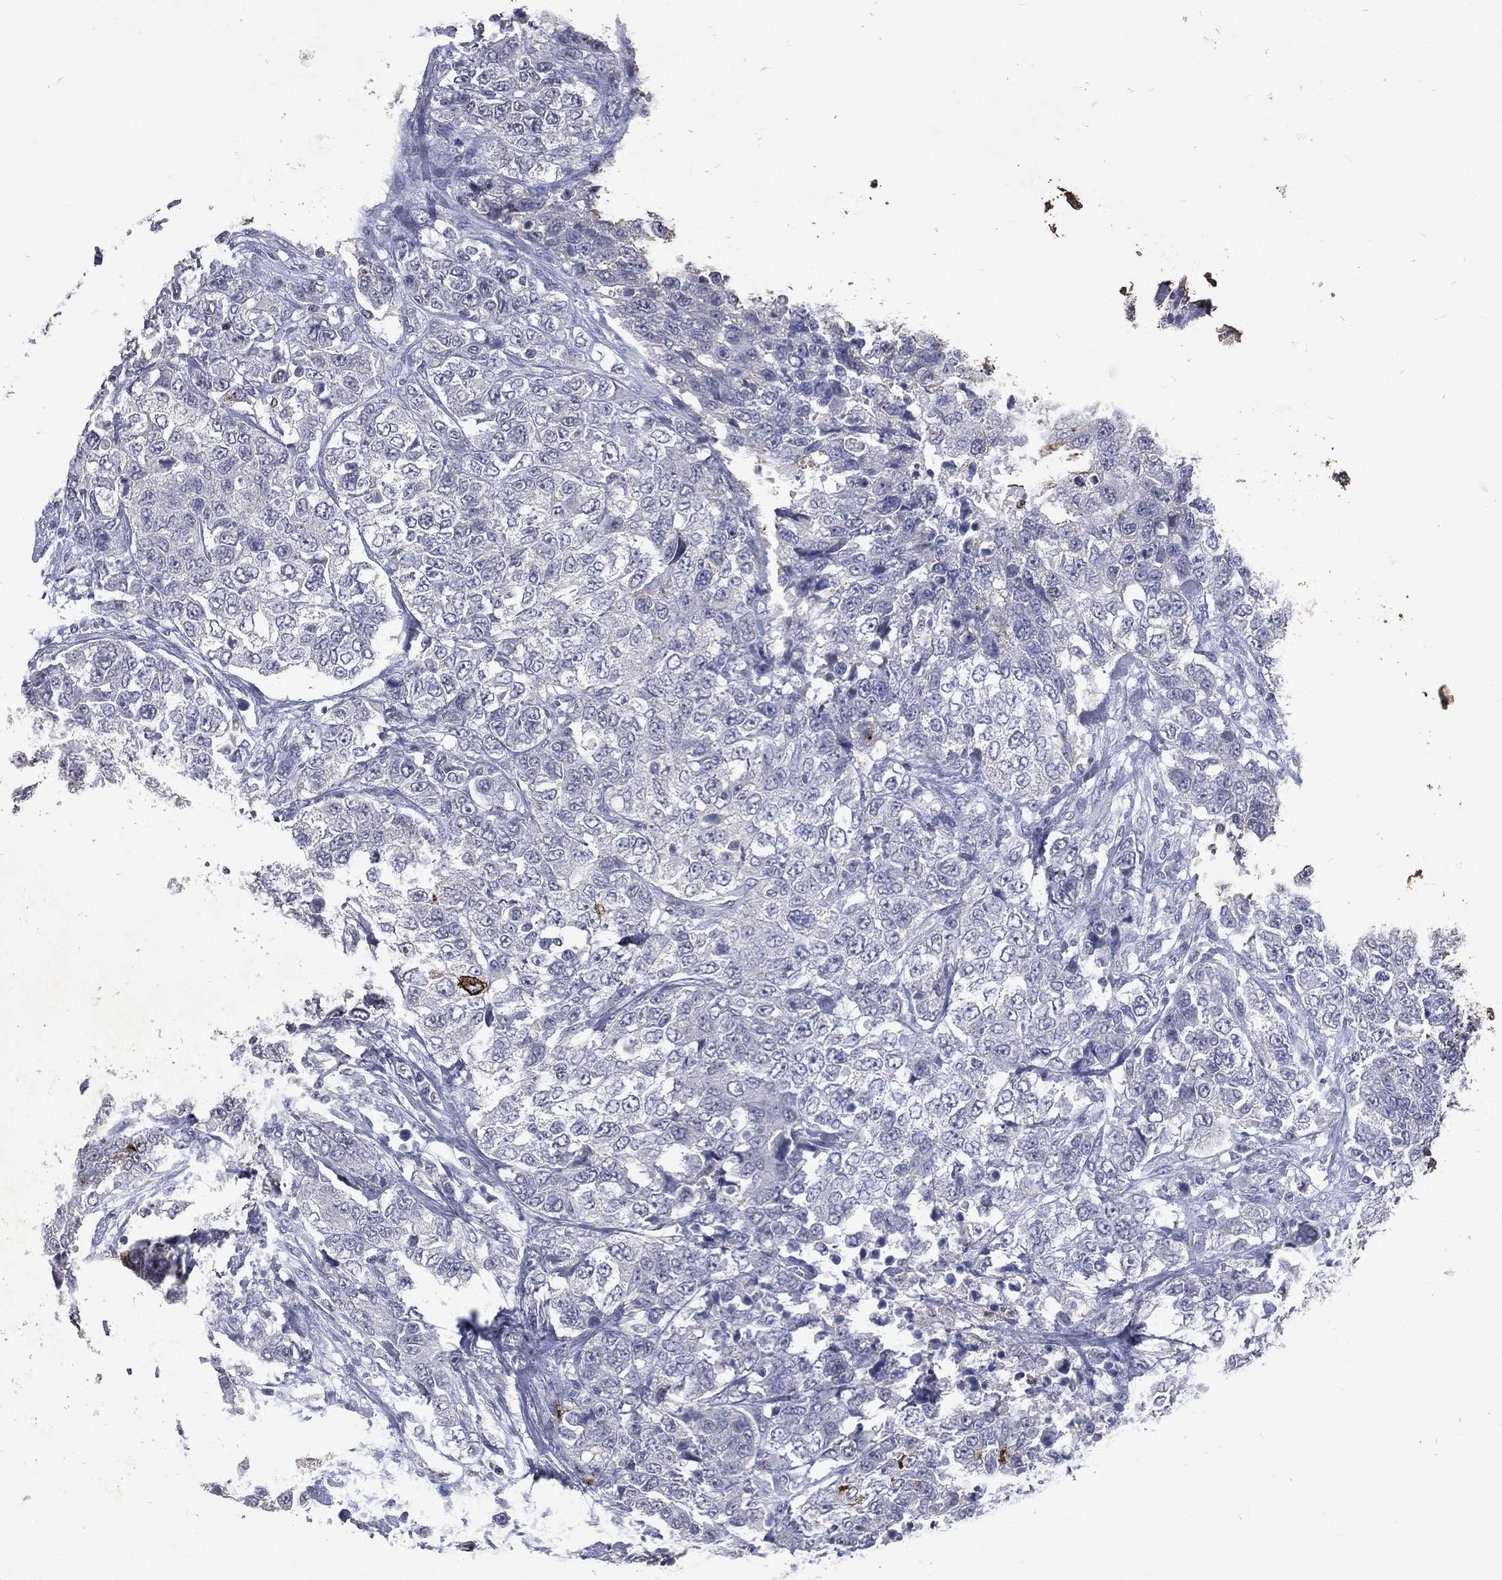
{"staining": {"intensity": "strong", "quantity": "<25%", "location": "cytoplasmic/membranous"}, "tissue": "urothelial cancer", "cell_type": "Tumor cells", "image_type": "cancer", "snomed": [{"axis": "morphology", "description": "Urothelial carcinoma, High grade"}, {"axis": "topography", "description": "Urinary bladder"}], "caption": "An image showing strong cytoplasmic/membranous staining in about <25% of tumor cells in urothelial carcinoma (high-grade), as visualized by brown immunohistochemical staining.", "gene": "SLC34A2", "patient": {"sex": "female", "age": 78}}